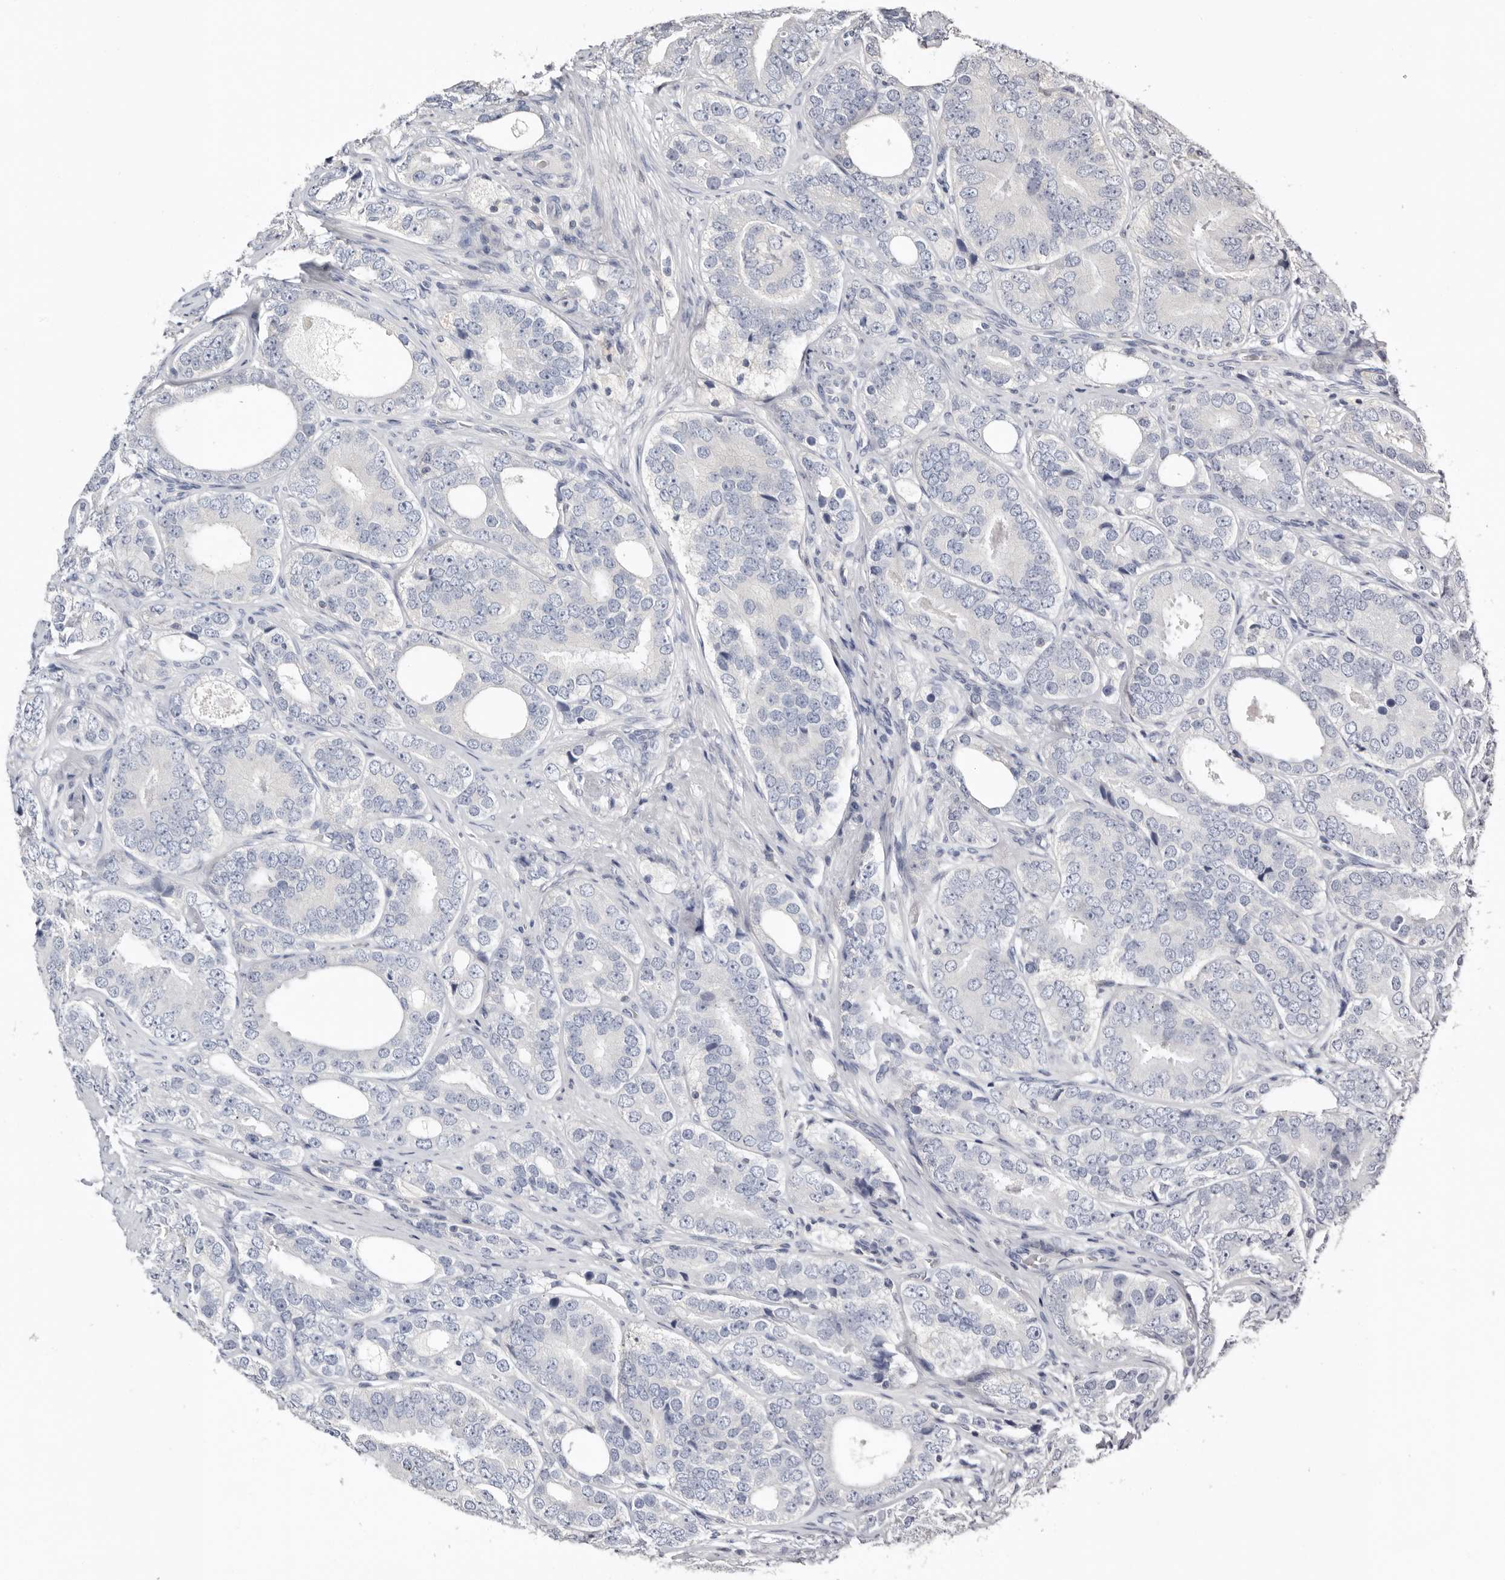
{"staining": {"intensity": "negative", "quantity": "none", "location": "none"}, "tissue": "prostate cancer", "cell_type": "Tumor cells", "image_type": "cancer", "snomed": [{"axis": "morphology", "description": "Adenocarcinoma, High grade"}, {"axis": "topography", "description": "Prostate"}], "caption": "IHC image of high-grade adenocarcinoma (prostate) stained for a protein (brown), which reveals no positivity in tumor cells. (Stains: DAB (3,3'-diaminobenzidine) immunohistochemistry (IHC) with hematoxylin counter stain, Microscopy: brightfield microscopy at high magnification).", "gene": "S100A14", "patient": {"sex": "male", "age": 56}}